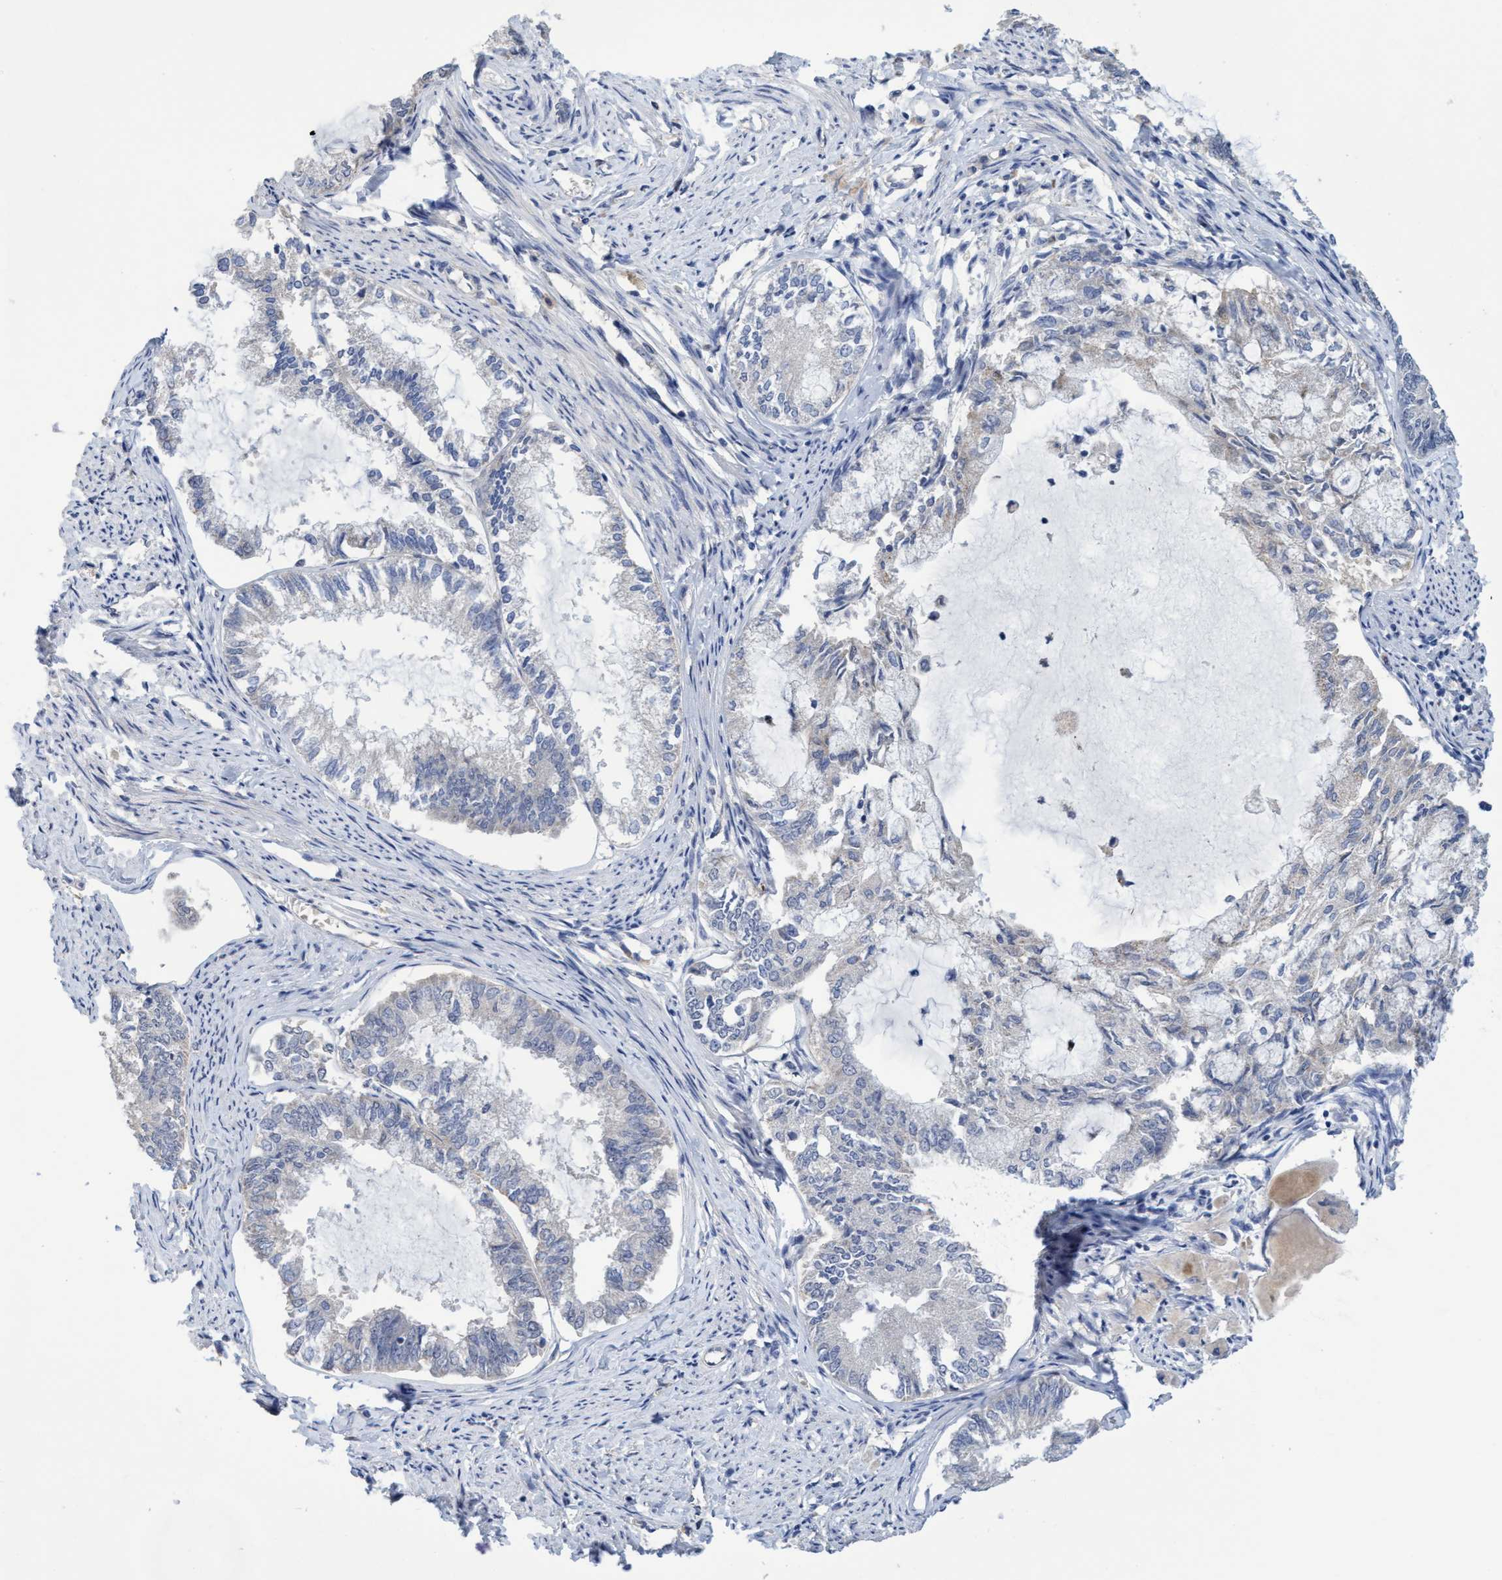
{"staining": {"intensity": "negative", "quantity": "none", "location": "none"}, "tissue": "endometrial cancer", "cell_type": "Tumor cells", "image_type": "cancer", "snomed": [{"axis": "morphology", "description": "Adenocarcinoma, NOS"}, {"axis": "topography", "description": "Endometrium"}], "caption": "Histopathology image shows no protein staining in tumor cells of endometrial adenocarcinoma tissue. (Stains: DAB immunohistochemistry (IHC) with hematoxylin counter stain, Microscopy: brightfield microscopy at high magnification).", "gene": "SEMA4D", "patient": {"sex": "female", "age": 86}}